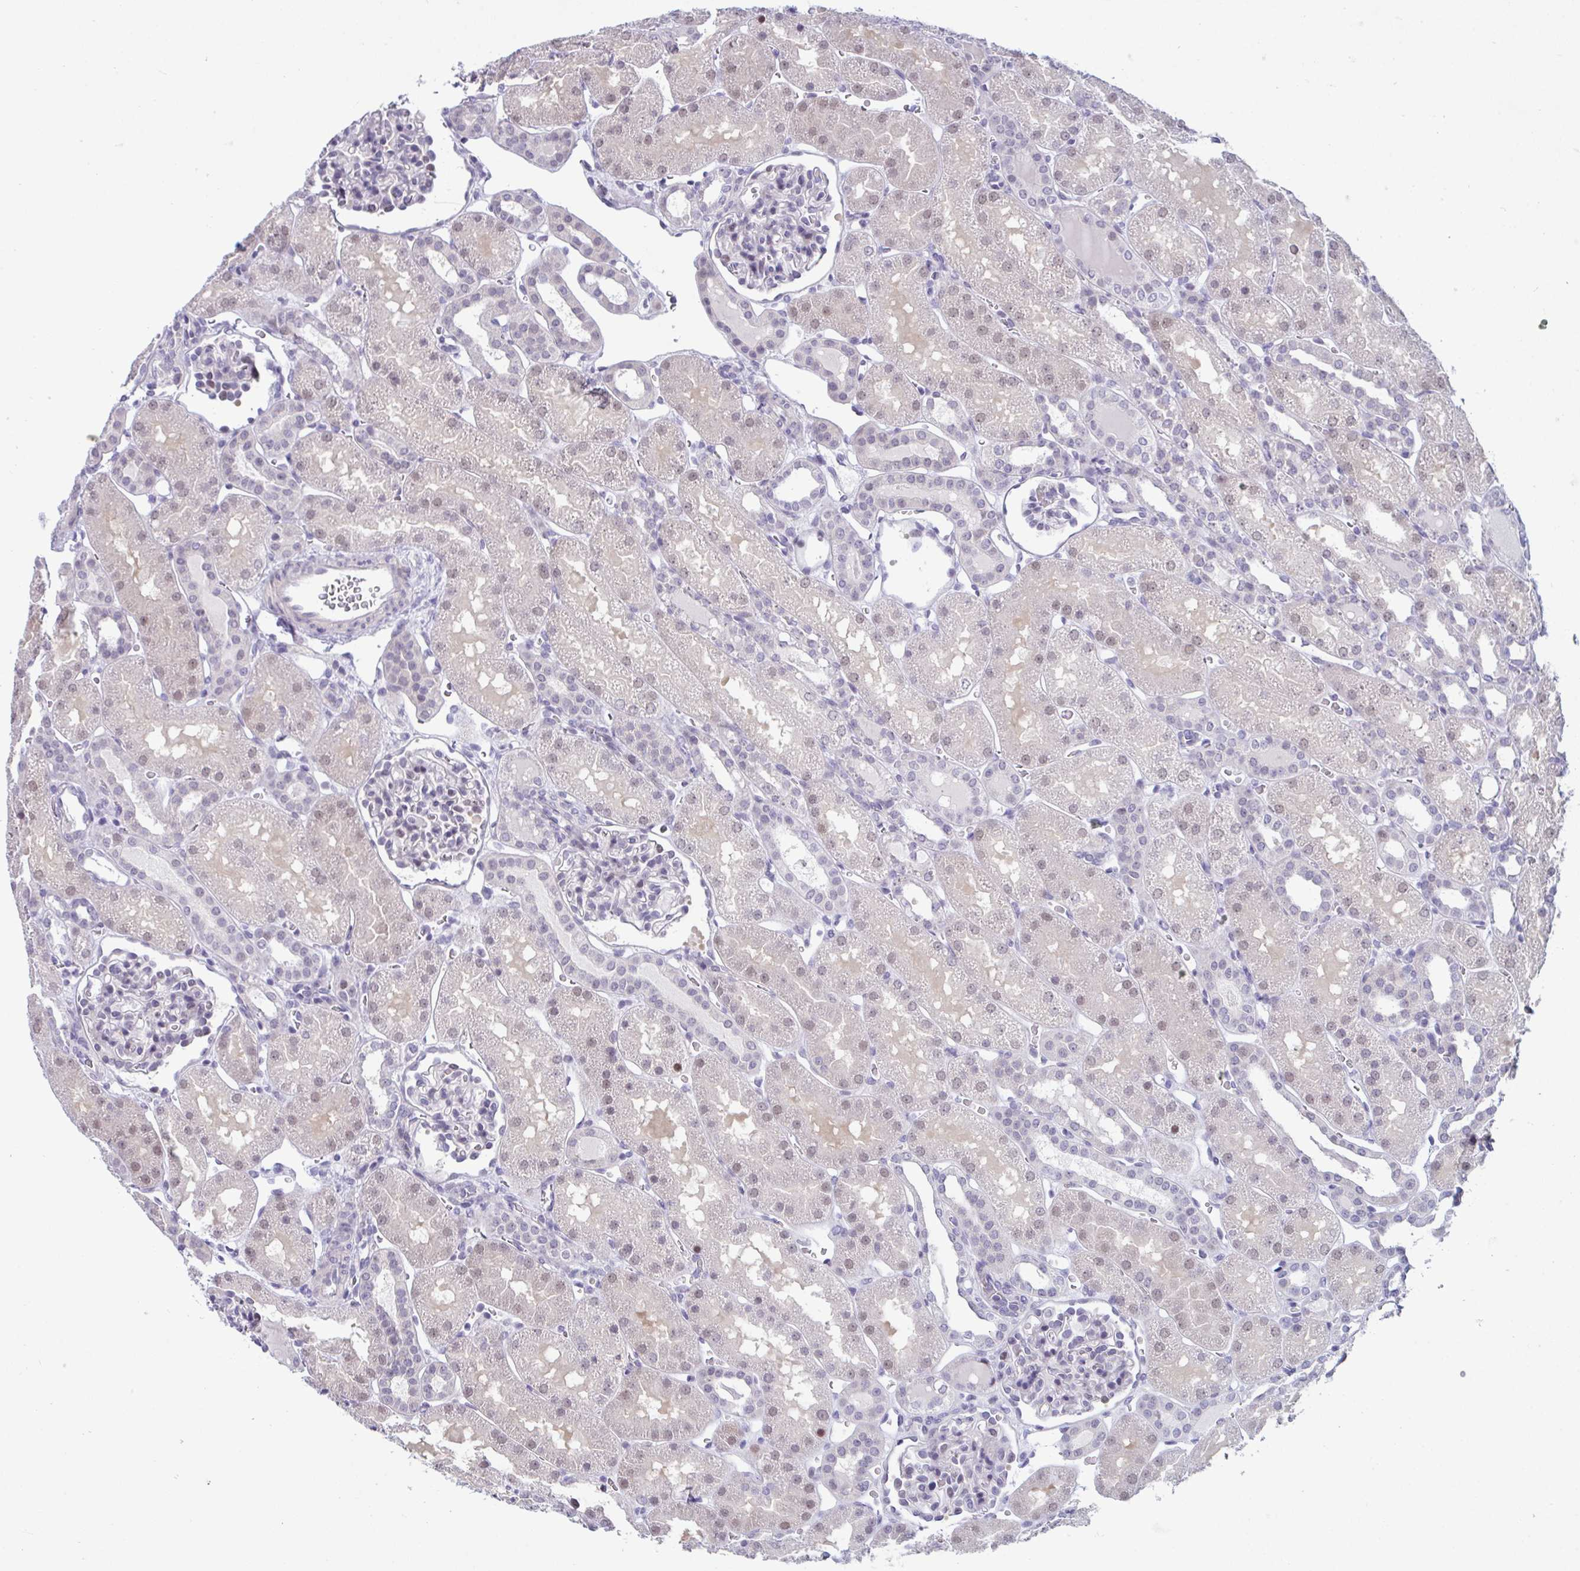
{"staining": {"intensity": "negative", "quantity": "none", "location": "none"}, "tissue": "kidney", "cell_type": "Cells in glomeruli", "image_type": "normal", "snomed": [{"axis": "morphology", "description": "Normal tissue, NOS"}, {"axis": "topography", "description": "Kidney"}], "caption": "High power microscopy image of an IHC image of unremarkable kidney, revealing no significant staining in cells in glomeruli.", "gene": "USP35", "patient": {"sex": "male", "age": 2}}